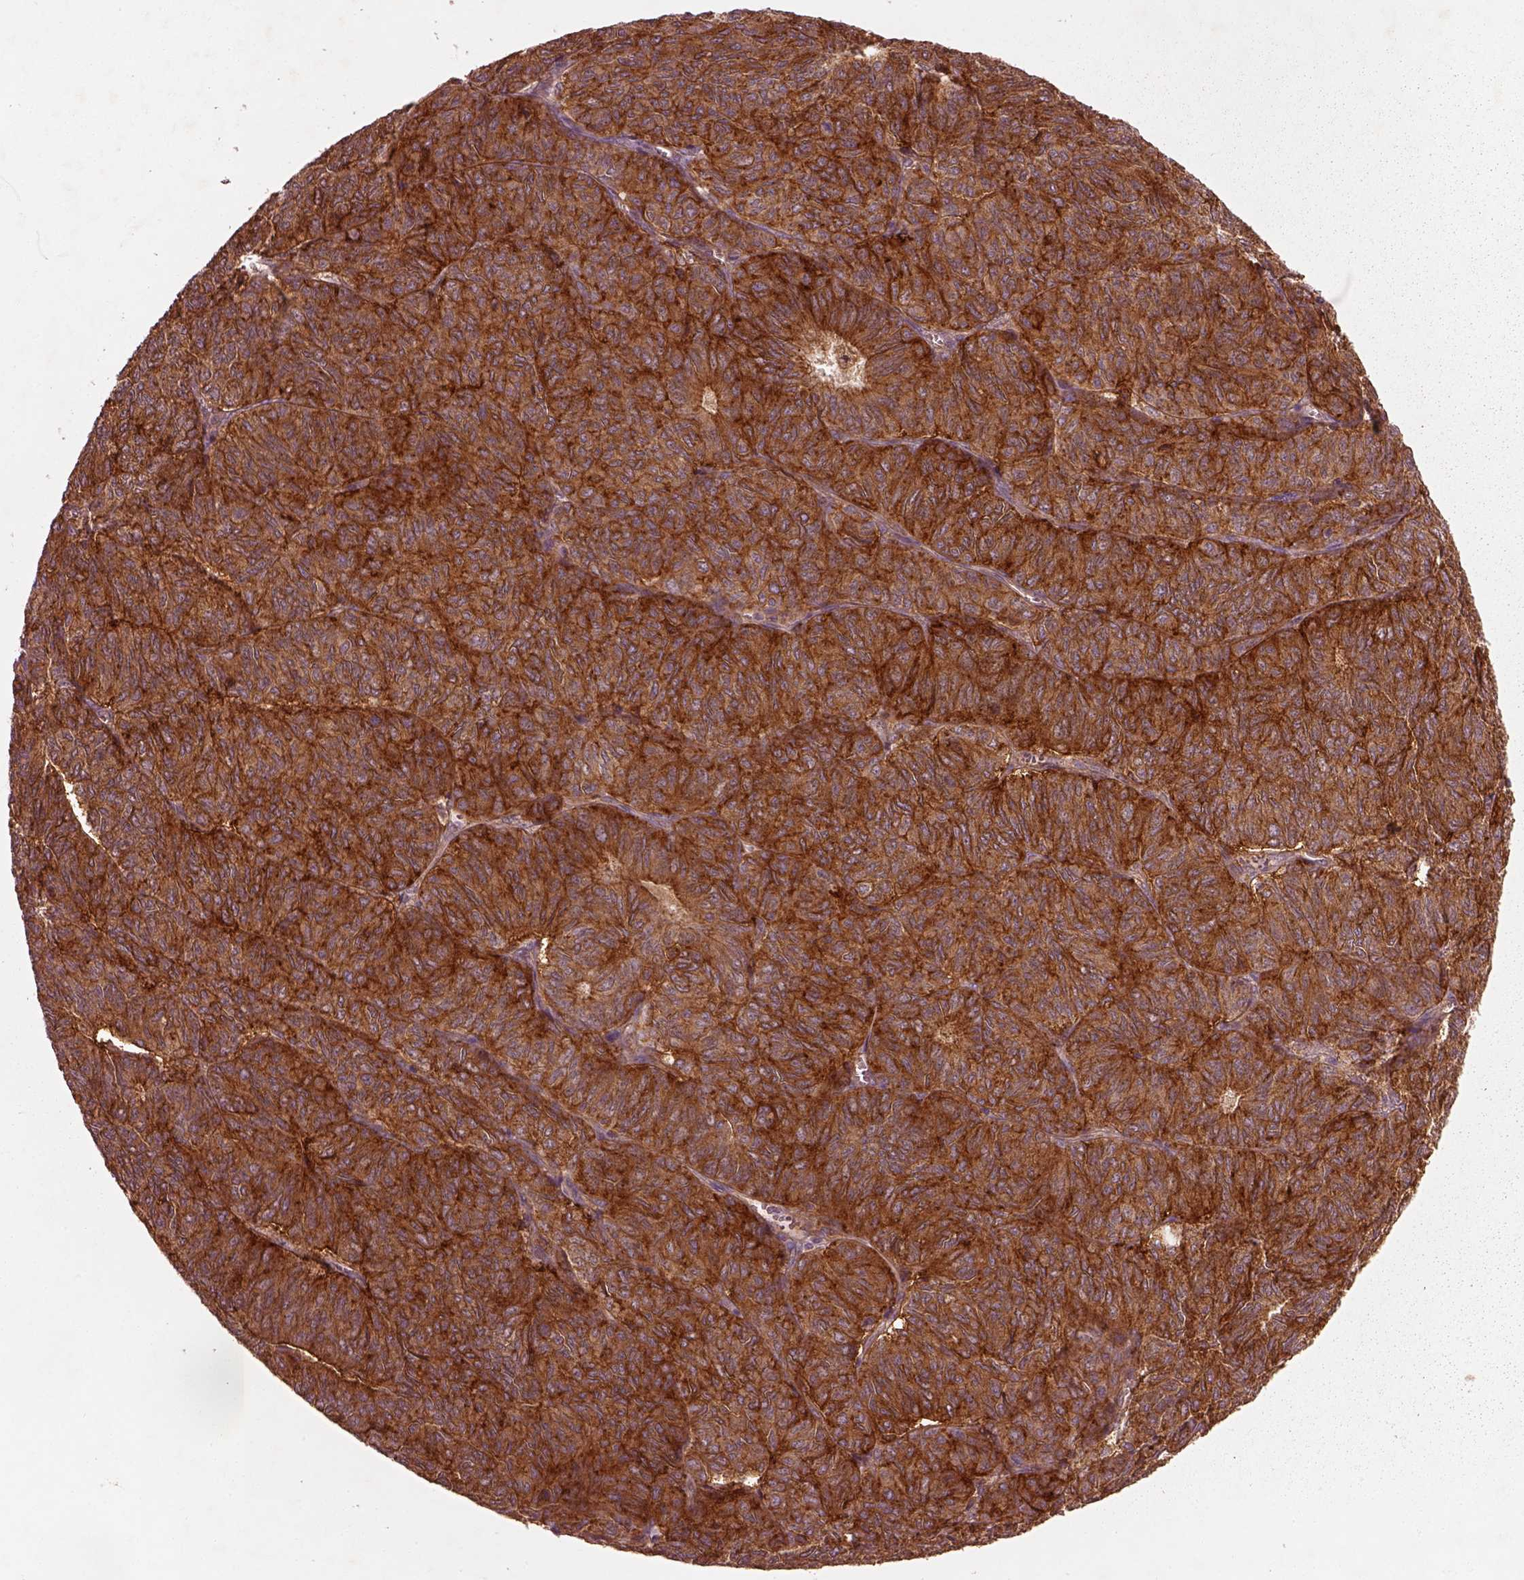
{"staining": {"intensity": "strong", "quantity": ">75%", "location": "cytoplasmic/membranous"}, "tissue": "ovarian cancer", "cell_type": "Tumor cells", "image_type": "cancer", "snomed": [{"axis": "morphology", "description": "Carcinoma, endometroid"}, {"axis": "topography", "description": "Ovary"}], "caption": "Human ovarian cancer stained with a brown dye exhibits strong cytoplasmic/membranous positive expression in approximately >75% of tumor cells.", "gene": "FAM234A", "patient": {"sex": "female", "age": 80}}